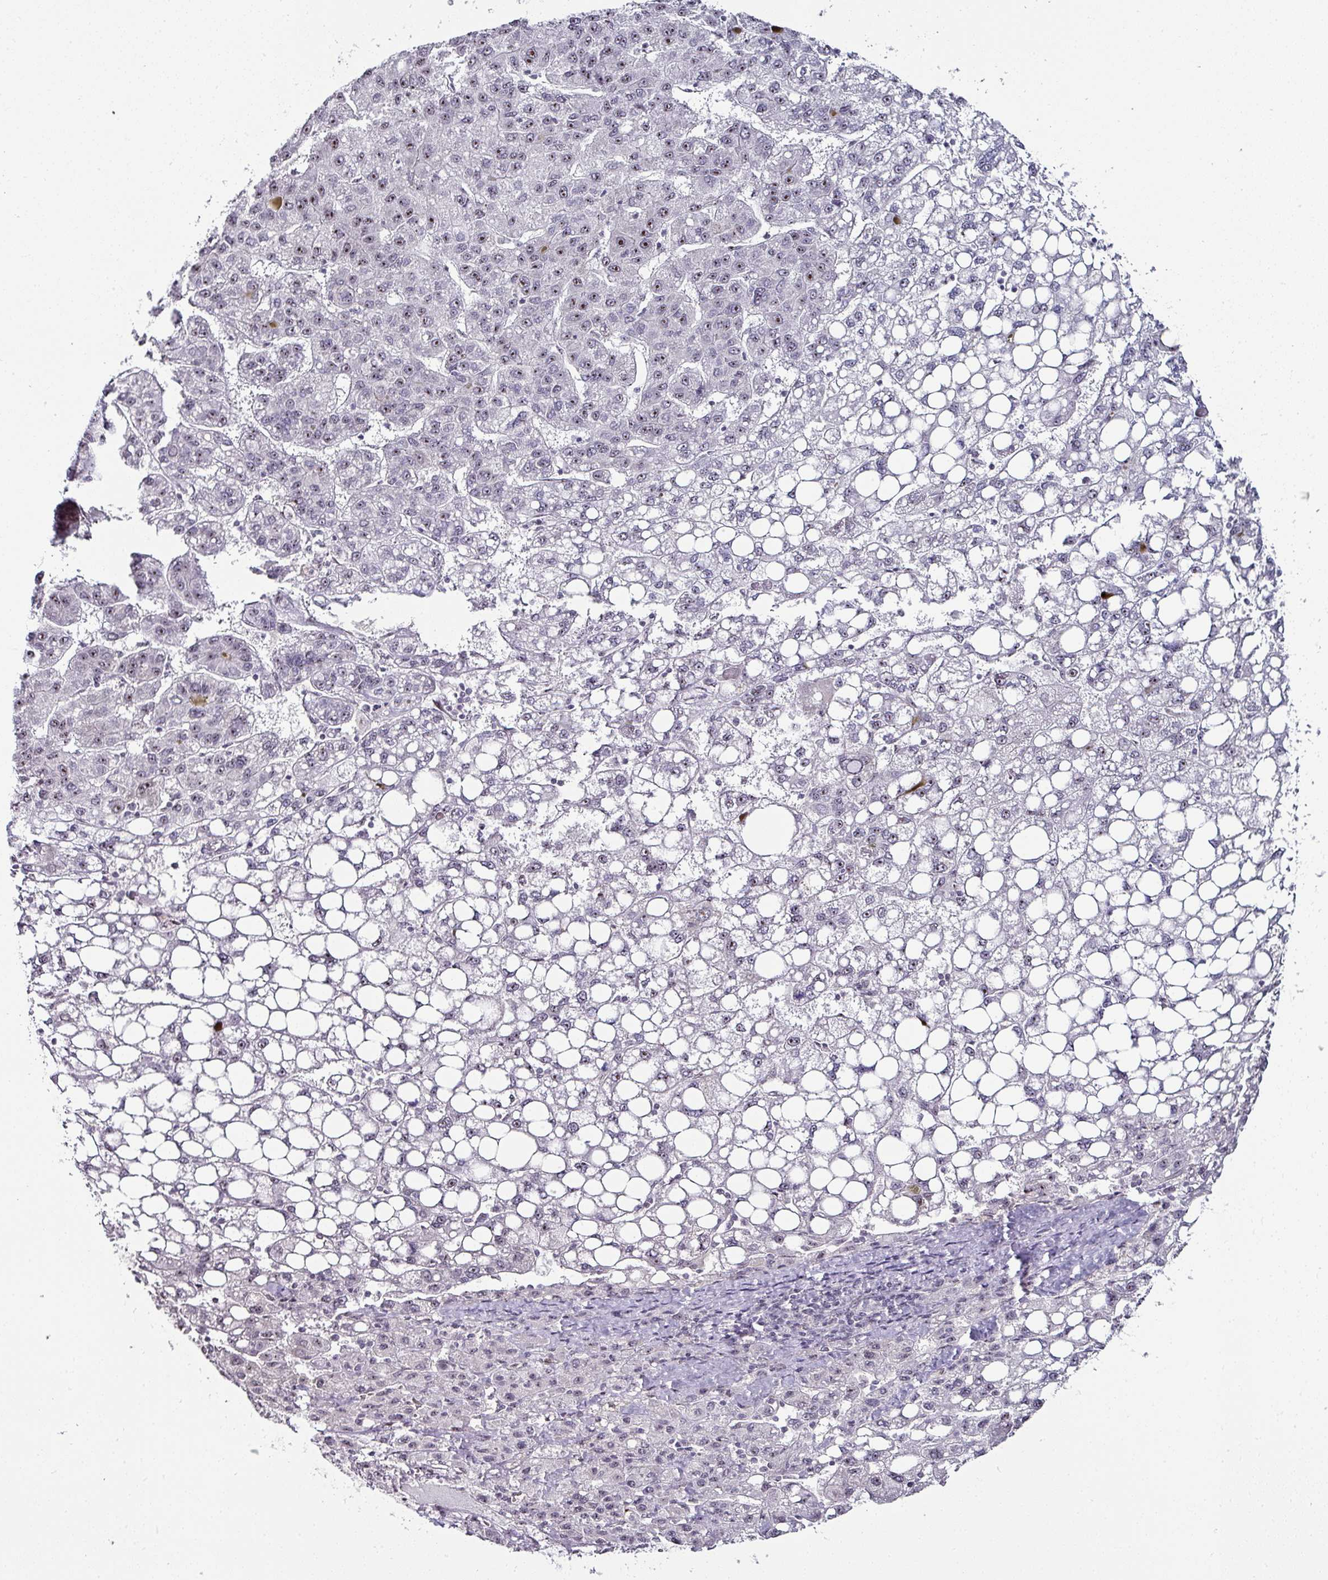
{"staining": {"intensity": "weak", "quantity": "<25%", "location": "nuclear"}, "tissue": "liver cancer", "cell_type": "Tumor cells", "image_type": "cancer", "snomed": [{"axis": "morphology", "description": "Carcinoma, Hepatocellular, NOS"}, {"axis": "topography", "description": "Liver"}], "caption": "This photomicrograph is of liver hepatocellular carcinoma stained with immunohistochemistry (IHC) to label a protein in brown with the nuclei are counter-stained blue. There is no expression in tumor cells. Brightfield microscopy of immunohistochemistry stained with DAB (brown) and hematoxylin (blue), captured at high magnification.", "gene": "NACC2", "patient": {"sex": "female", "age": 82}}